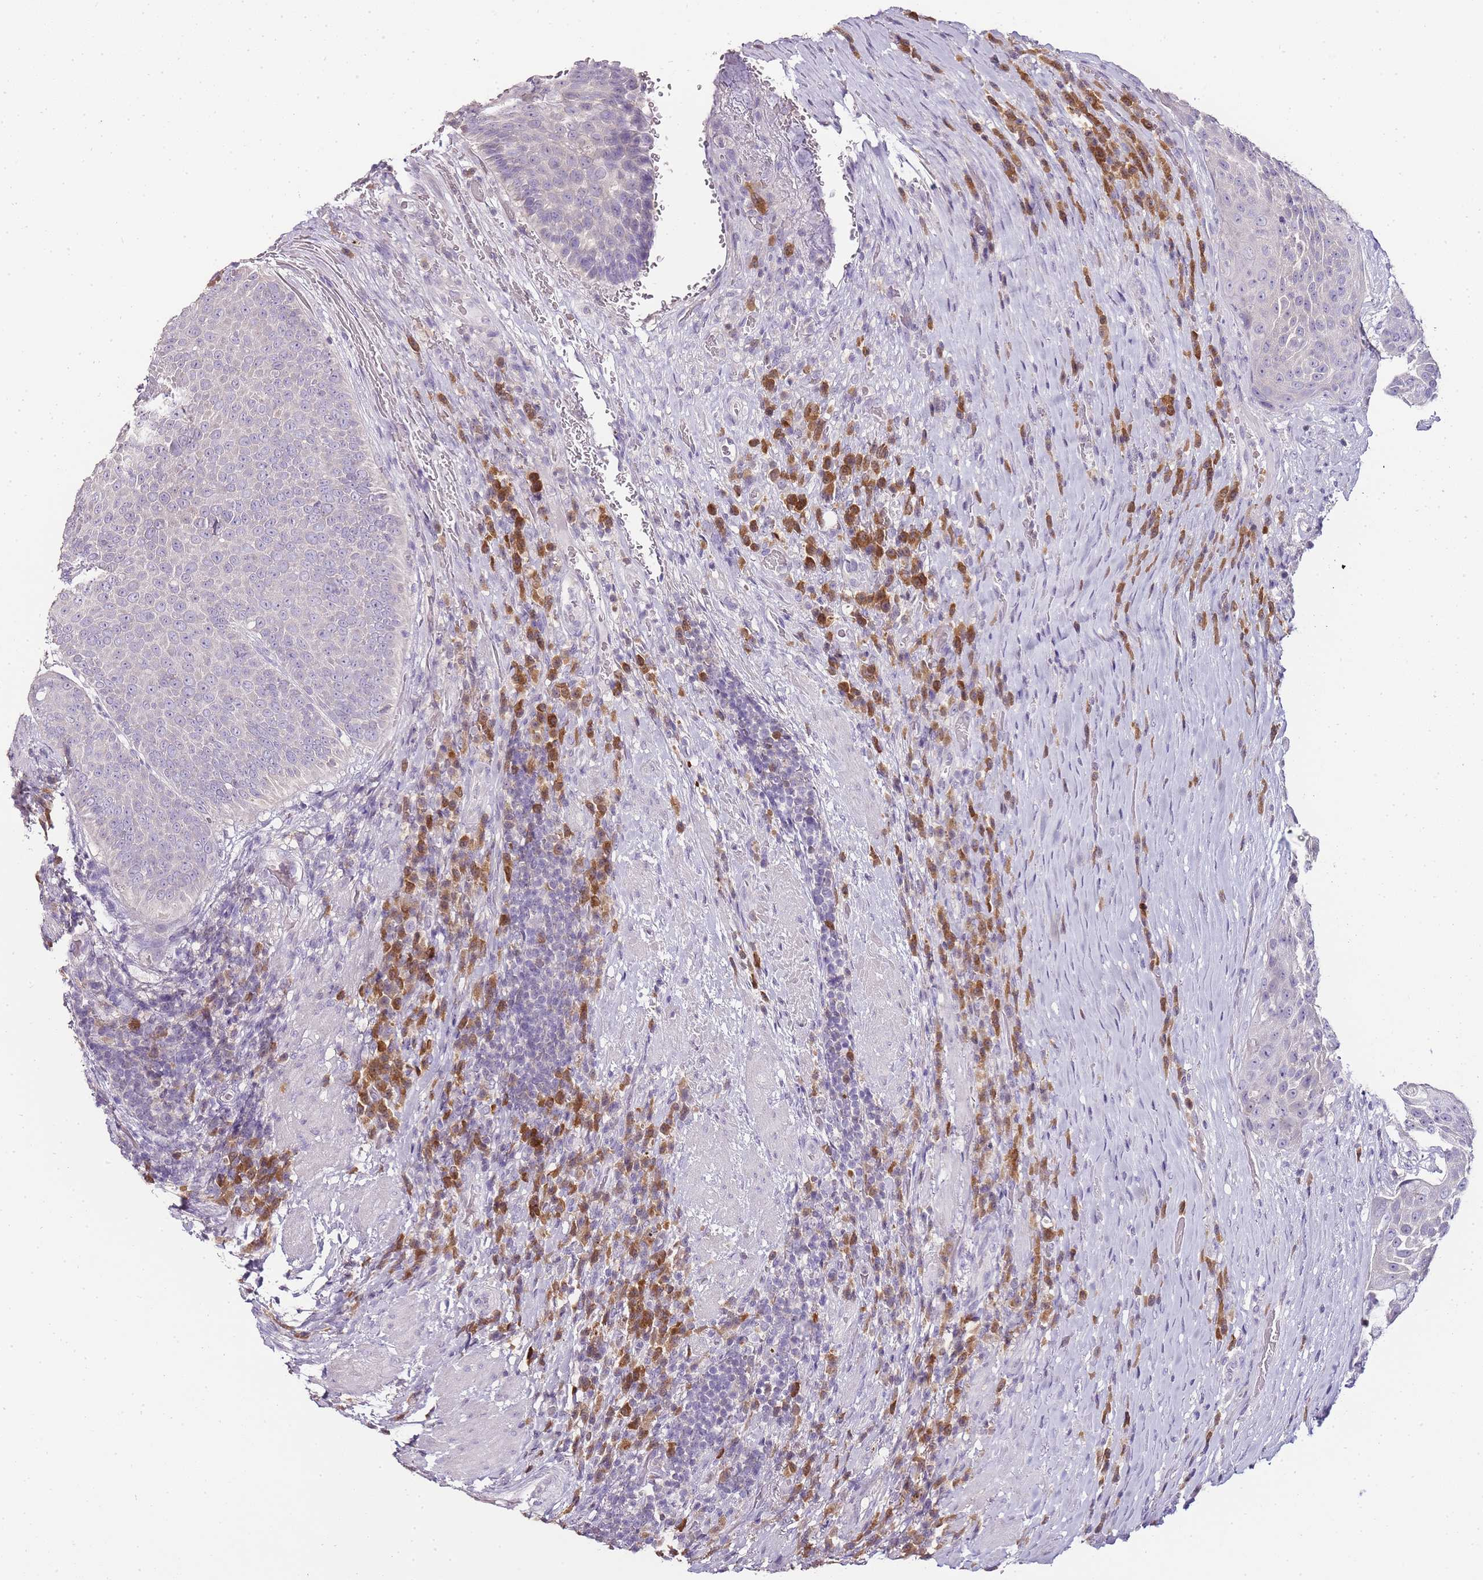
{"staining": {"intensity": "negative", "quantity": "none", "location": "none"}, "tissue": "urothelial cancer", "cell_type": "Tumor cells", "image_type": "cancer", "snomed": [{"axis": "morphology", "description": "Urothelial carcinoma, High grade"}, {"axis": "topography", "description": "Urinary bladder"}], "caption": "IHC of high-grade urothelial carcinoma displays no expression in tumor cells.", "gene": "ZBP1", "patient": {"sex": "female", "age": 63}}